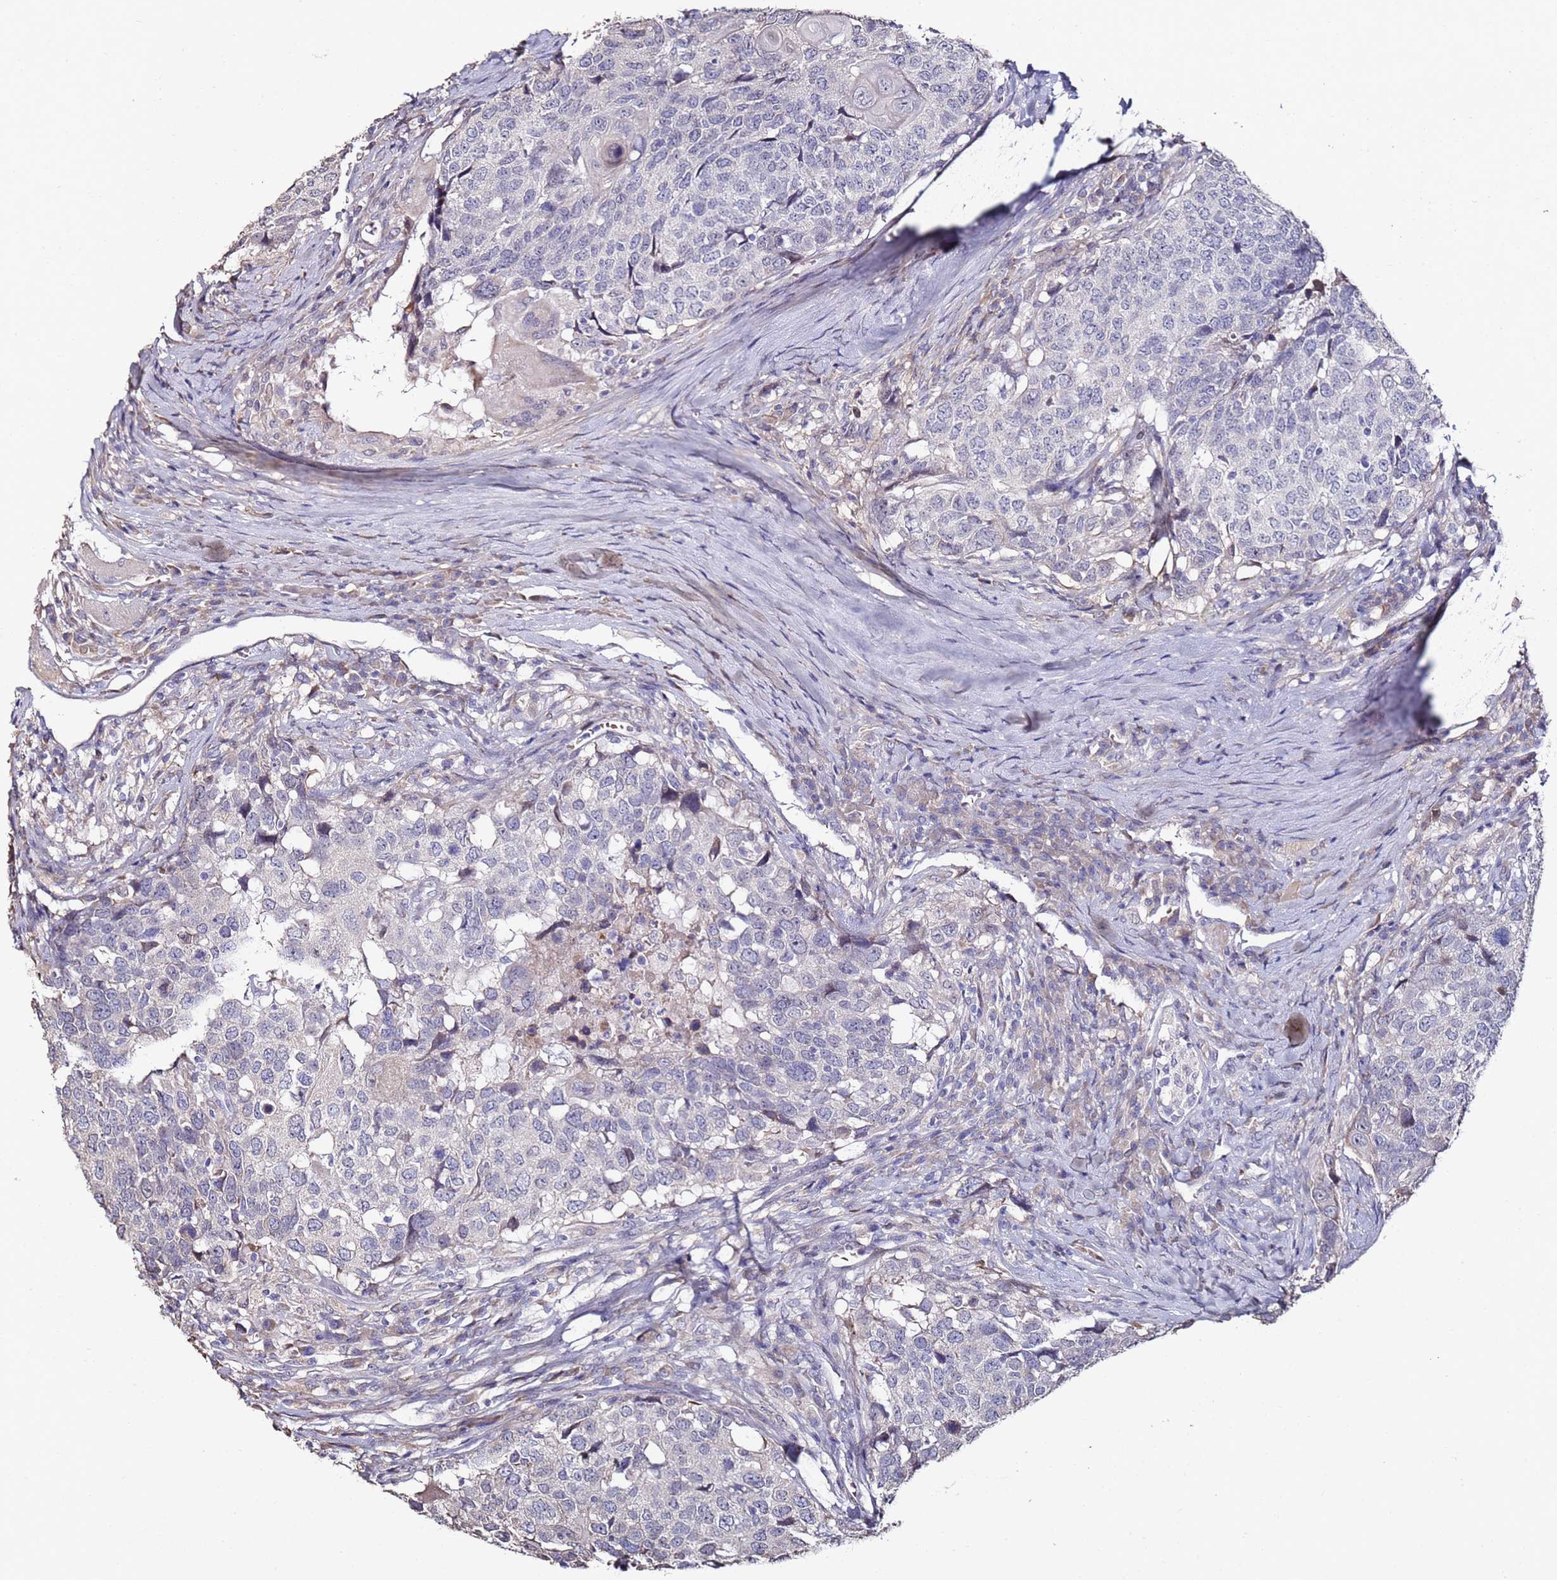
{"staining": {"intensity": "negative", "quantity": "none", "location": "none"}, "tissue": "head and neck cancer", "cell_type": "Tumor cells", "image_type": "cancer", "snomed": [{"axis": "morphology", "description": "Squamous cell carcinoma, NOS"}, {"axis": "topography", "description": "Head-Neck"}], "caption": "A micrograph of human head and neck cancer (squamous cell carcinoma) is negative for staining in tumor cells.", "gene": "C3orf80", "patient": {"sex": "male", "age": 66}}